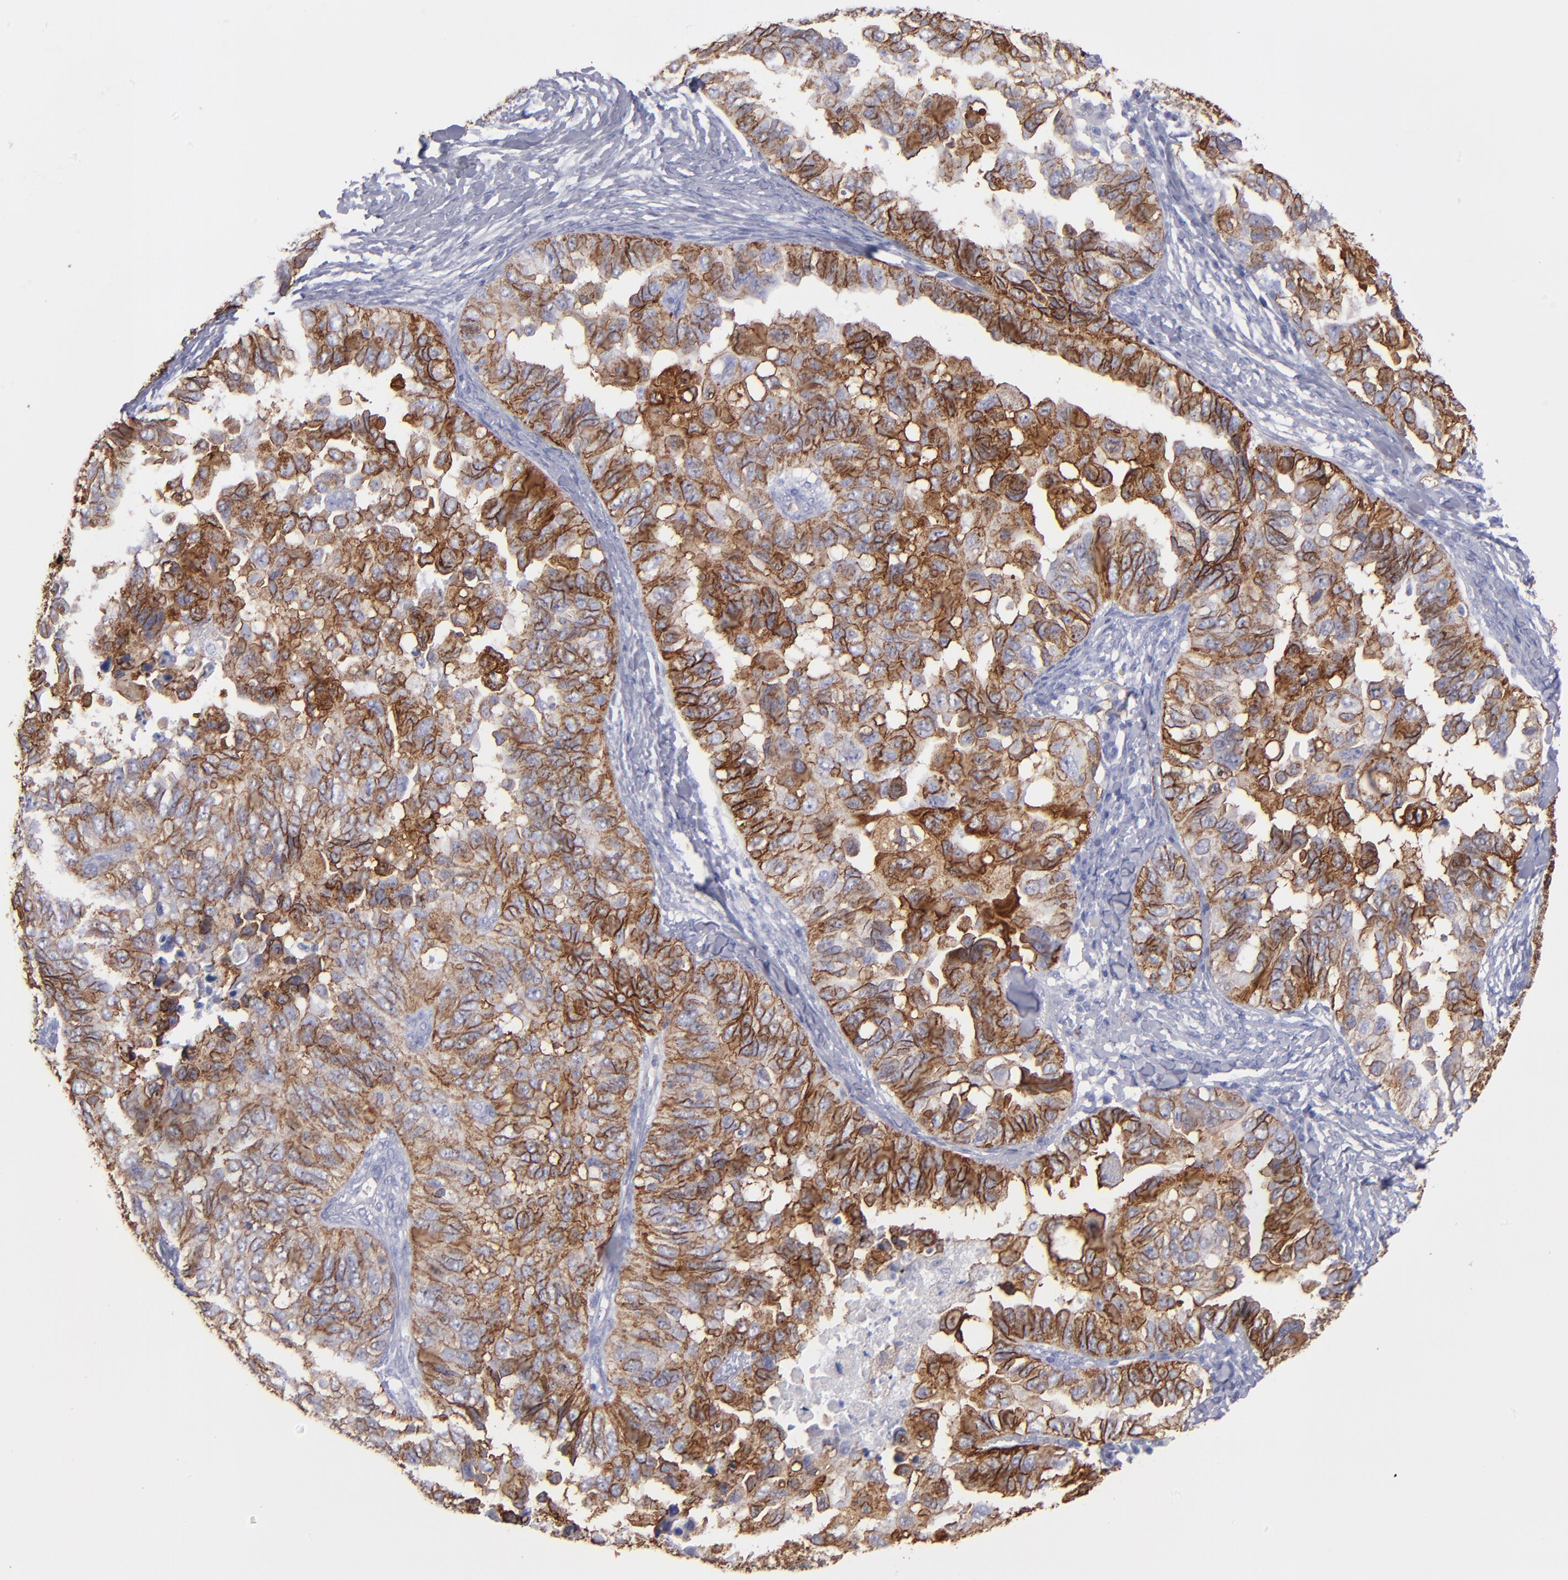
{"staining": {"intensity": "moderate", "quantity": ">75%", "location": "cytoplasmic/membranous"}, "tissue": "ovarian cancer", "cell_type": "Tumor cells", "image_type": "cancer", "snomed": [{"axis": "morphology", "description": "Cystadenocarcinoma, serous, NOS"}, {"axis": "topography", "description": "Ovary"}], "caption": "Immunohistochemistry image of ovarian serous cystadenocarcinoma stained for a protein (brown), which reveals medium levels of moderate cytoplasmic/membranous staining in approximately >75% of tumor cells.", "gene": "AHNAK2", "patient": {"sex": "female", "age": 82}}